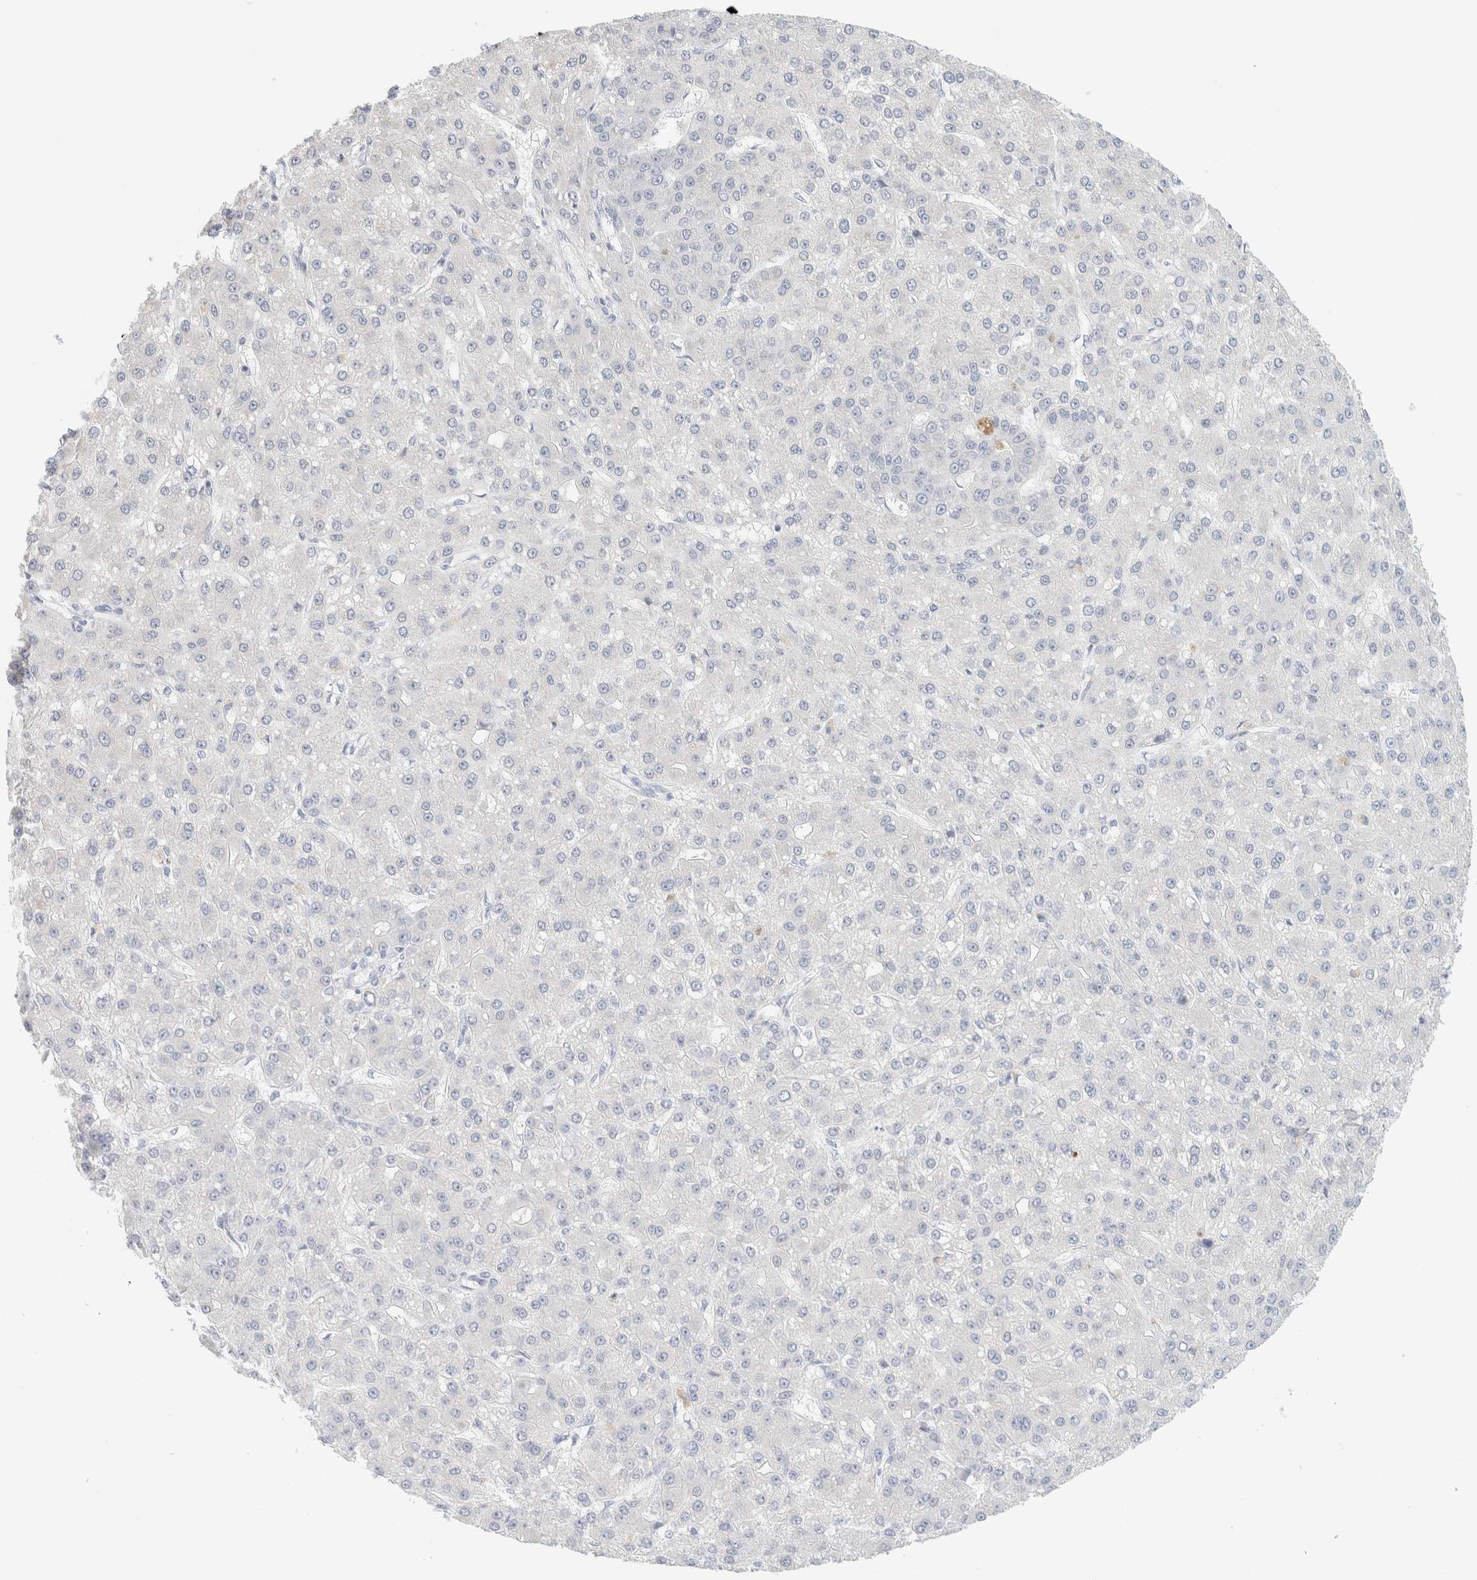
{"staining": {"intensity": "negative", "quantity": "none", "location": "none"}, "tissue": "liver cancer", "cell_type": "Tumor cells", "image_type": "cancer", "snomed": [{"axis": "morphology", "description": "Carcinoma, Hepatocellular, NOS"}, {"axis": "topography", "description": "Liver"}], "caption": "Immunohistochemistry (IHC) histopathology image of neoplastic tissue: hepatocellular carcinoma (liver) stained with DAB exhibits no significant protein expression in tumor cells.", "gene": "HEXD", "patient": {"sex": "male", "age": 67}}